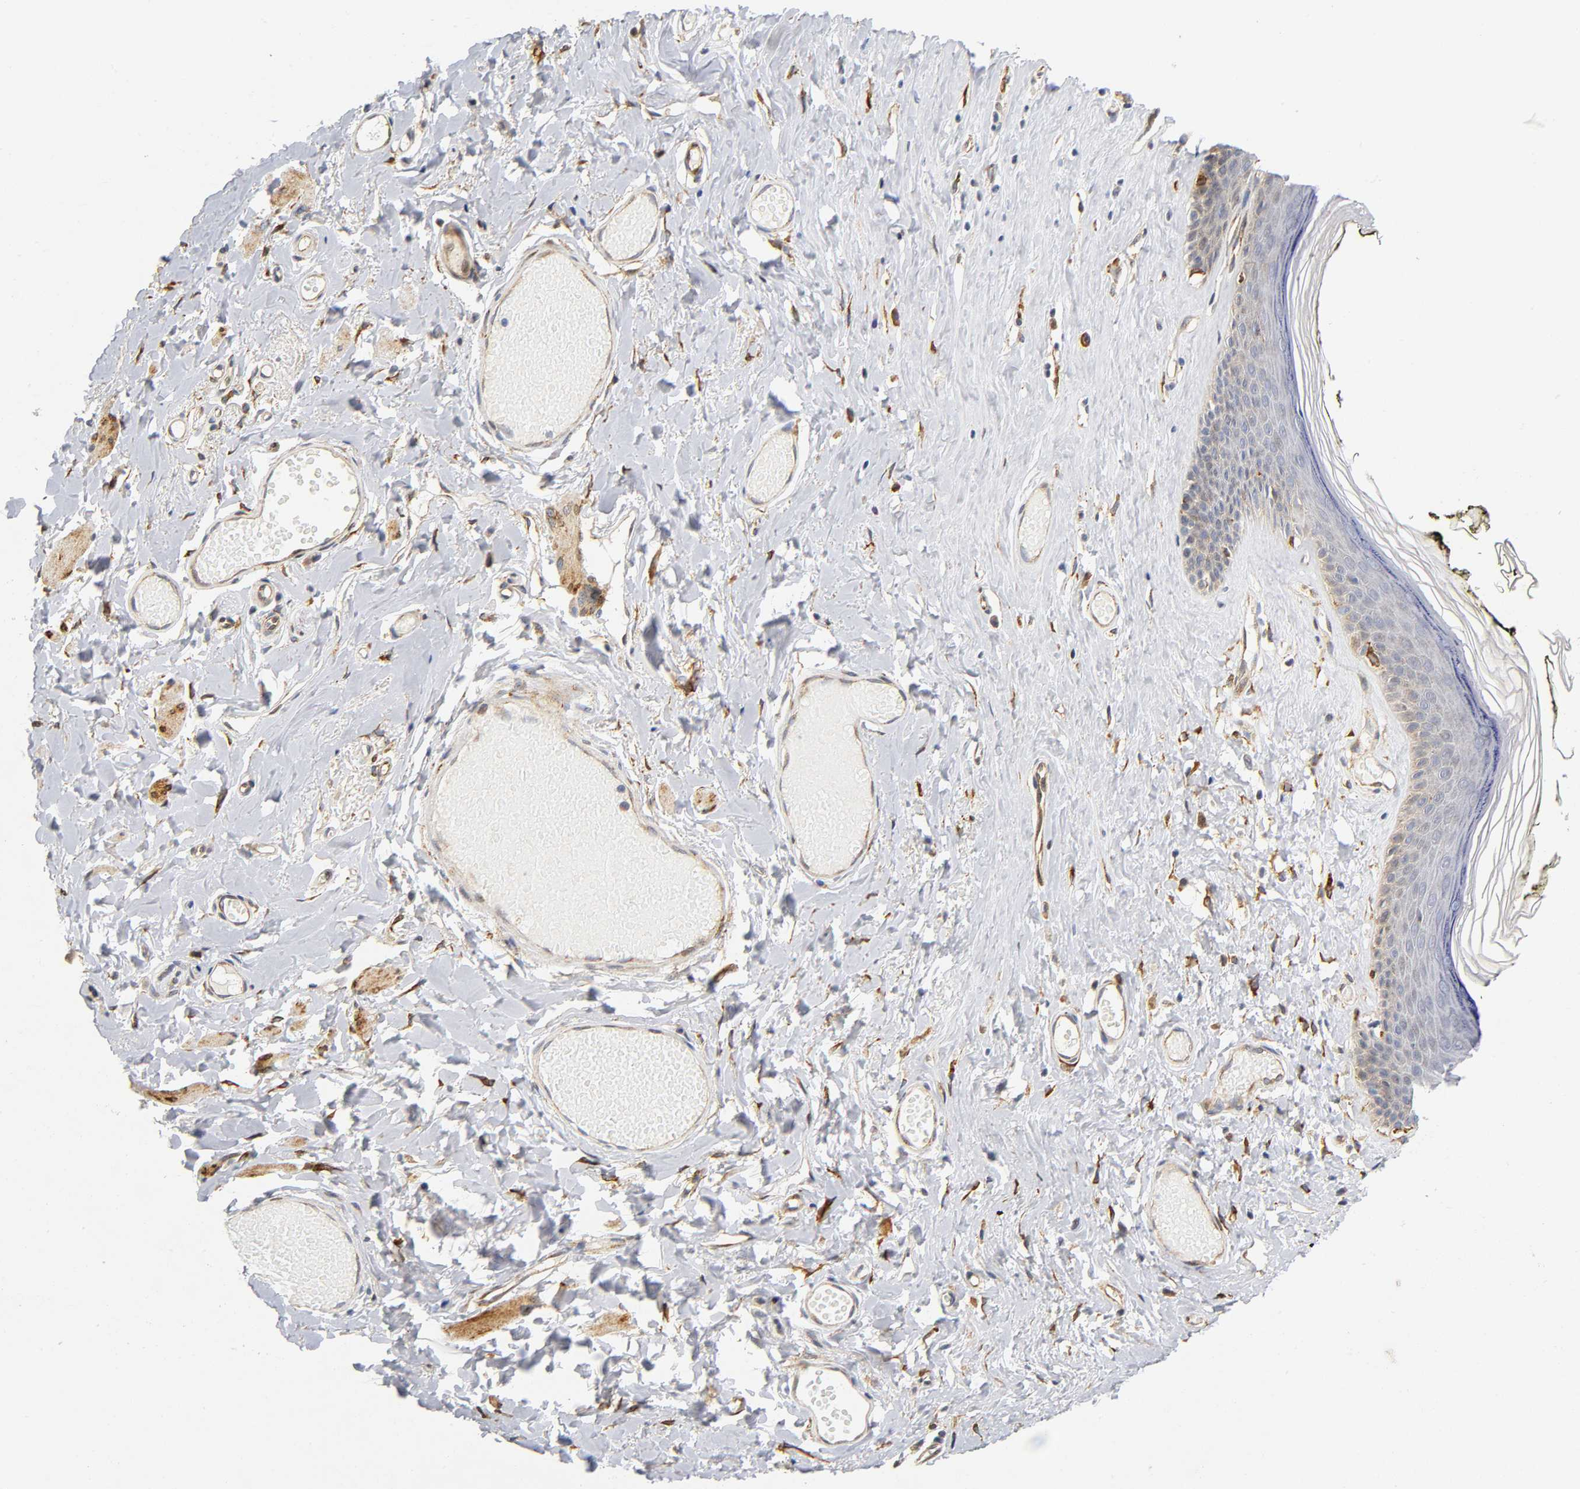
{"staining": {"intensity": "moderate", "quantity": "25%-75%", "location": "cytoplasmic/membranous"}, "tissue": "skin", "cell_type": "Epidermal cells", "image_type": "normal", "snomed": [{"axis": "morphology", "description": "Normal tissue, NOS"}, {"axis": "morphology", "description": "Inflammation, NOS"}, {"axis": "topography", "description": "Vulva"}], "caption": "This image displays normal skin stained with IHC to label a protein in brown. The cytoplasmic/membranous of epidermal cells show moderate positivity for the protein. Nuclei are counter-stained blue.", "gene": "SOS2", "patient": {"sex": "female", "age": 84}}